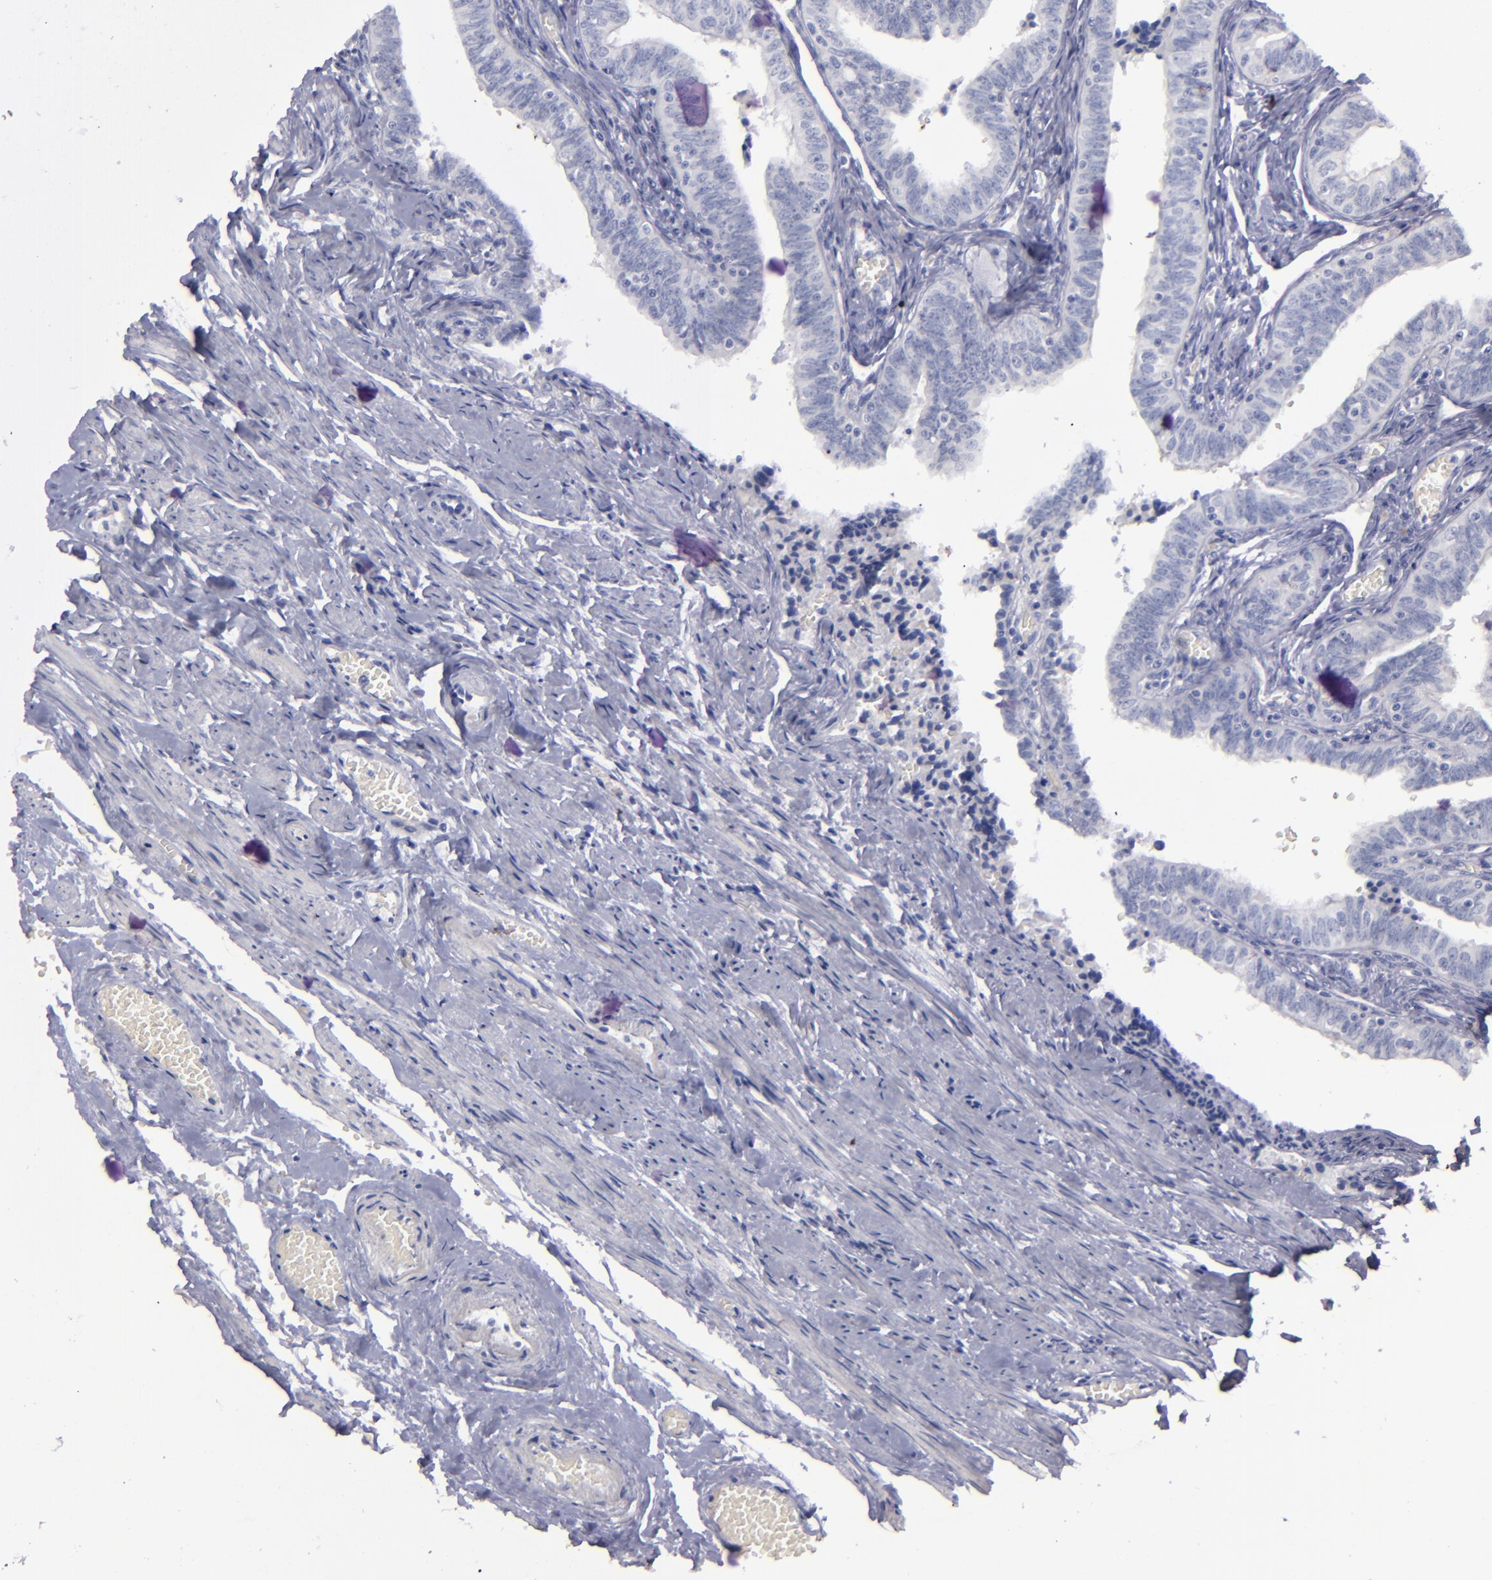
{"staining": {"intensity": "negative", "quantity": "none", "location": "none"}, "tissue": "fallopian tube", "cell_type": "Glandular cells", "image_type": "normal", "snomed": [{"axis": "morphology", "description": "Normal tissue, NOS"}, {"axis": "topography", "description": "Fallopian tube"}, {"axis": "topography", "description": "Ovary"}], "caption": "Immunohistochemical staining of benign human fallopian tube displays no significant positivity in glandular cells.", "gene": "CD22", "patient": {"sex": "female", "age": 69}}